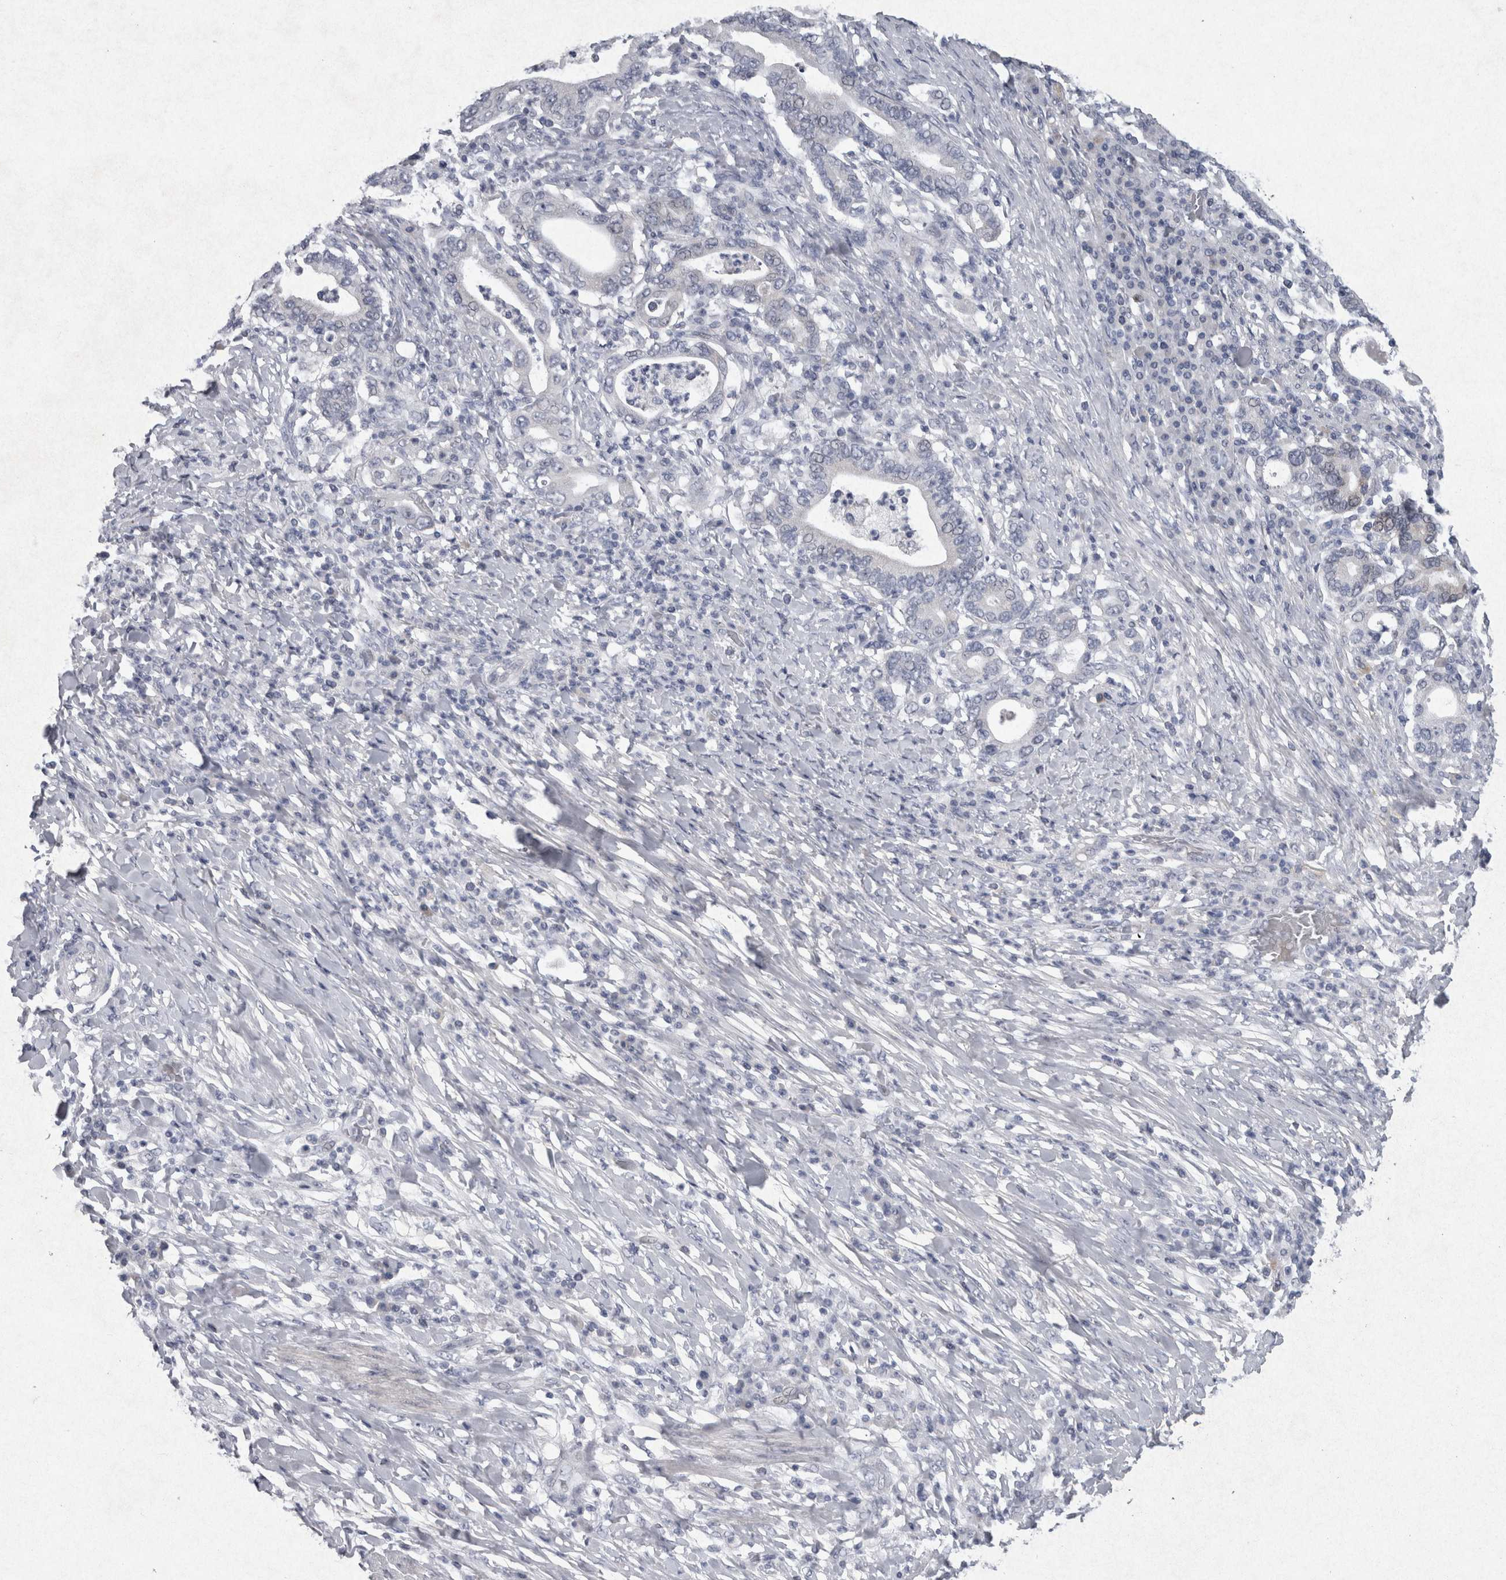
{"staining": {"intensity": "negative", "quantity": "none", "location": "none"}, "tissue": "stomach cancer", "cell_type": "Tumor cells", "image_type": "cancer", "snomed": [{"axis": "morphology", "description": "Normal tissue, NOS"}, {"axis": "morphology", "description": "Adenocarcinoma, NOS"}, {"axis": "topography", "description": "Esophagus"}, {"axis": "topography", "description": "Stomach, upper"}, {"axis": "topography", "description": "Peripheral nerve tissue"}], "caption": "Immunohistochemical staining of adenocarcinoma (stomach) shows no significant staining in tumor cells.", "gene": "PDX1", "patient": {"sex": "male", "age": 62}}